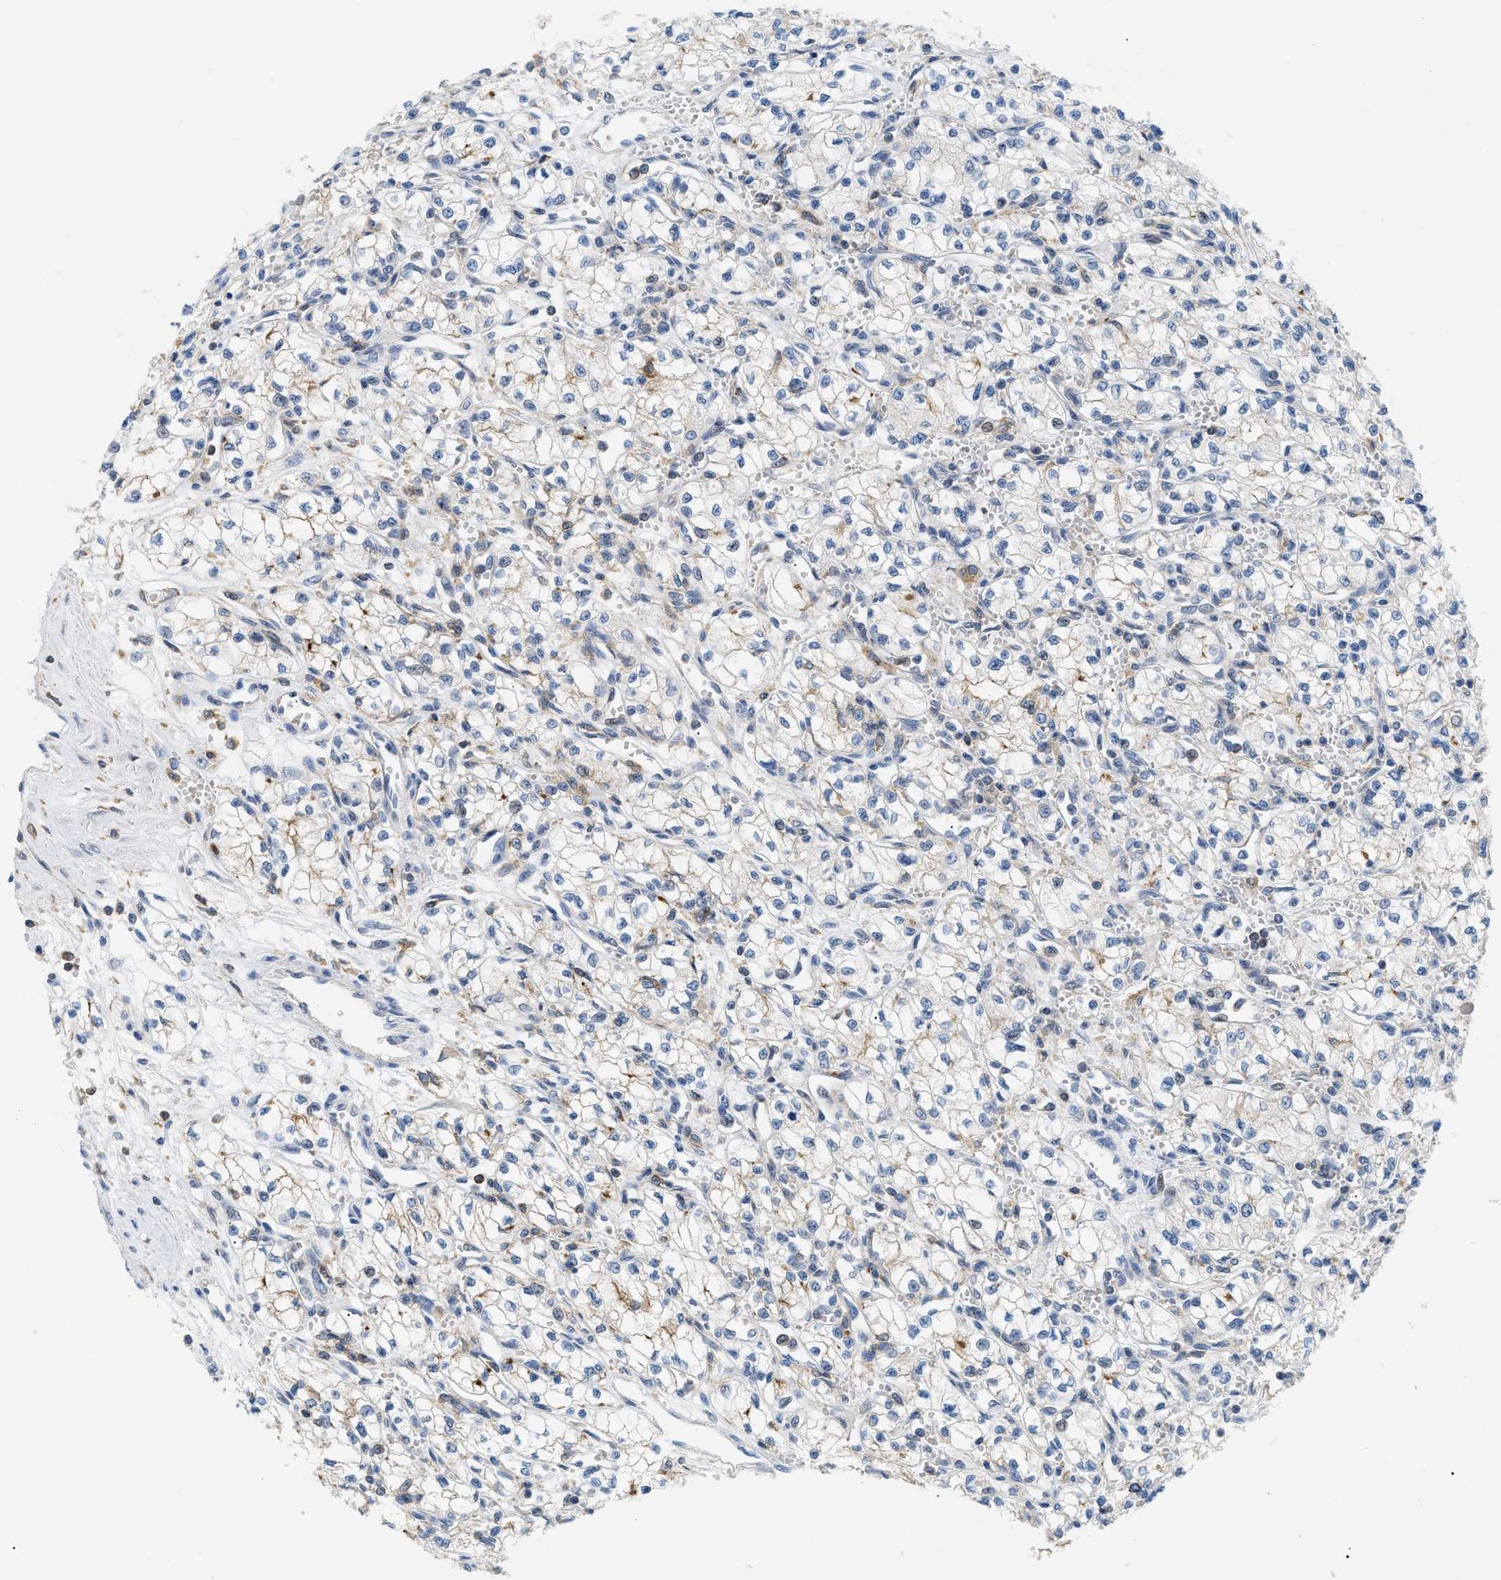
{"staining": {"intensity": "weak", "quantity": "<25%", "location": "cytoplasmic/membranous"}, "tissue": "renal cancer", "cell_type": "Tumor cells", "image_type": "cancer", "snomed": [{"axis": "morphology", "description": "Normal tissue, NOS"}, {"axis": "morphology", "description": "Adenocarcinoma, NOS"}, {"axis": "topography", "description": "Kidney"}], "caption": "Tumor cells show no significant protein expression in renal cancer (adenocarcinoma).", "gene": "INPP5D", "patient": {"sex": "male", "age": 59}}